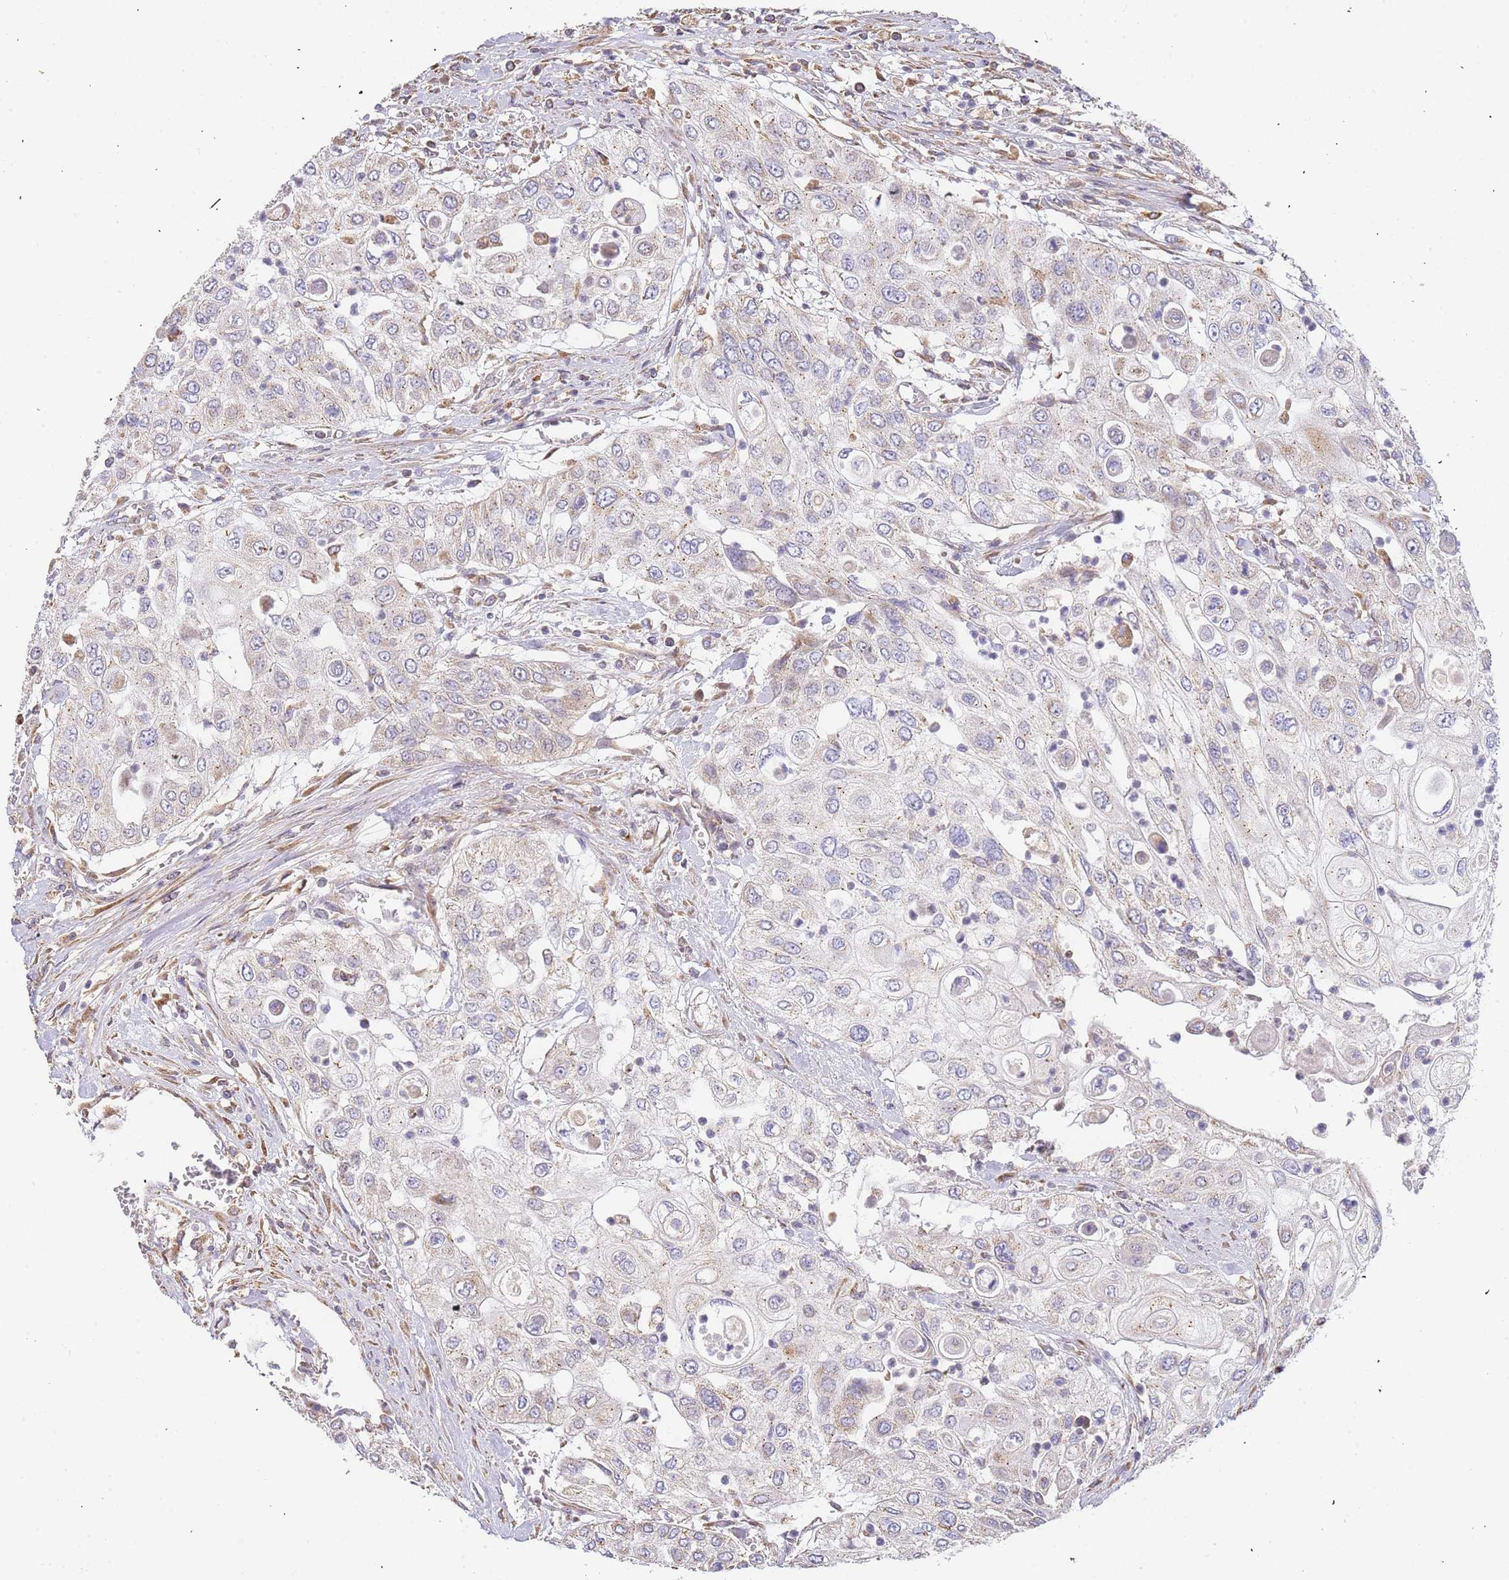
{"staining": {"intensity": "weak", "quantity": "<25%", "location": "cytoplasmic/membranous"}, "tissue": "urothelial cancer", "cell_type": "Tumor cells", "image_type": "cancer", "snomed": [{"axis": "morphology", "description": "Urothelial carcinoma, High grade"}, {"axis": "topography", "description": "Urinary bladder"}], "caption": "IHC of high-grade urothelial carcinoma exhibits no positivity in tumor cells. (Stains: DAB (3,3'-diaminobenzidine) immunohistochemistry with hematoxylin counter stain, Microscopy: brightfield microscopy at high magnification).", "gene": "ADCY9", "patient": {"sex": "female", "age": 79}}